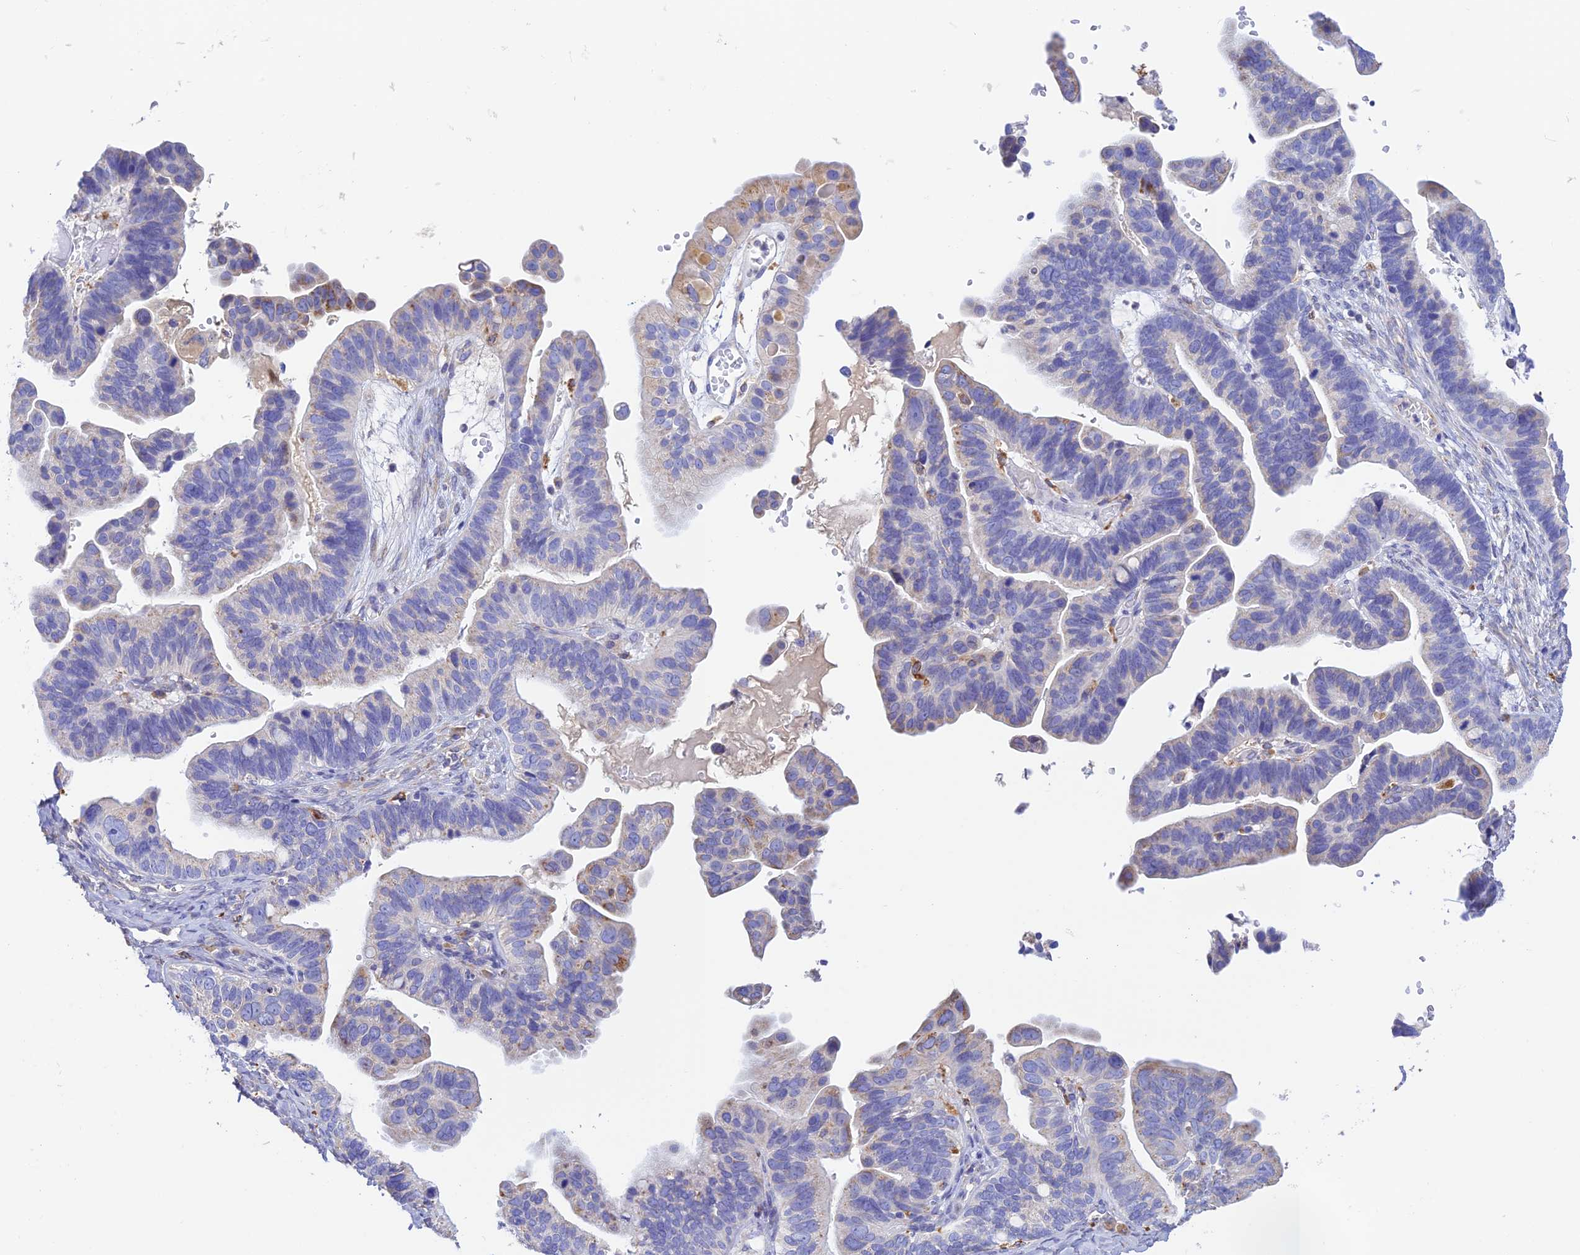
{"staining": {"intensity": "weak", "quantity": "<25%", "location": "cytoplasmic/membranous"}, "tissue": "ovarian cancer", "cell_type": "Tumor cells", "image_type": "cancer", "snomed": [{"axis": "morphology", "description": "Cystadenocarcinoma, serous, NOS"}, {"axis": "topography", "description": "Ovary"}], "caption": "Photomicrograph shows no protein expression in tumor cells of ovarian cancer tissue. Nuclei are stained in blue.", "gene": "VKORC1", "patient": {"sex": "female", "age": 56}}